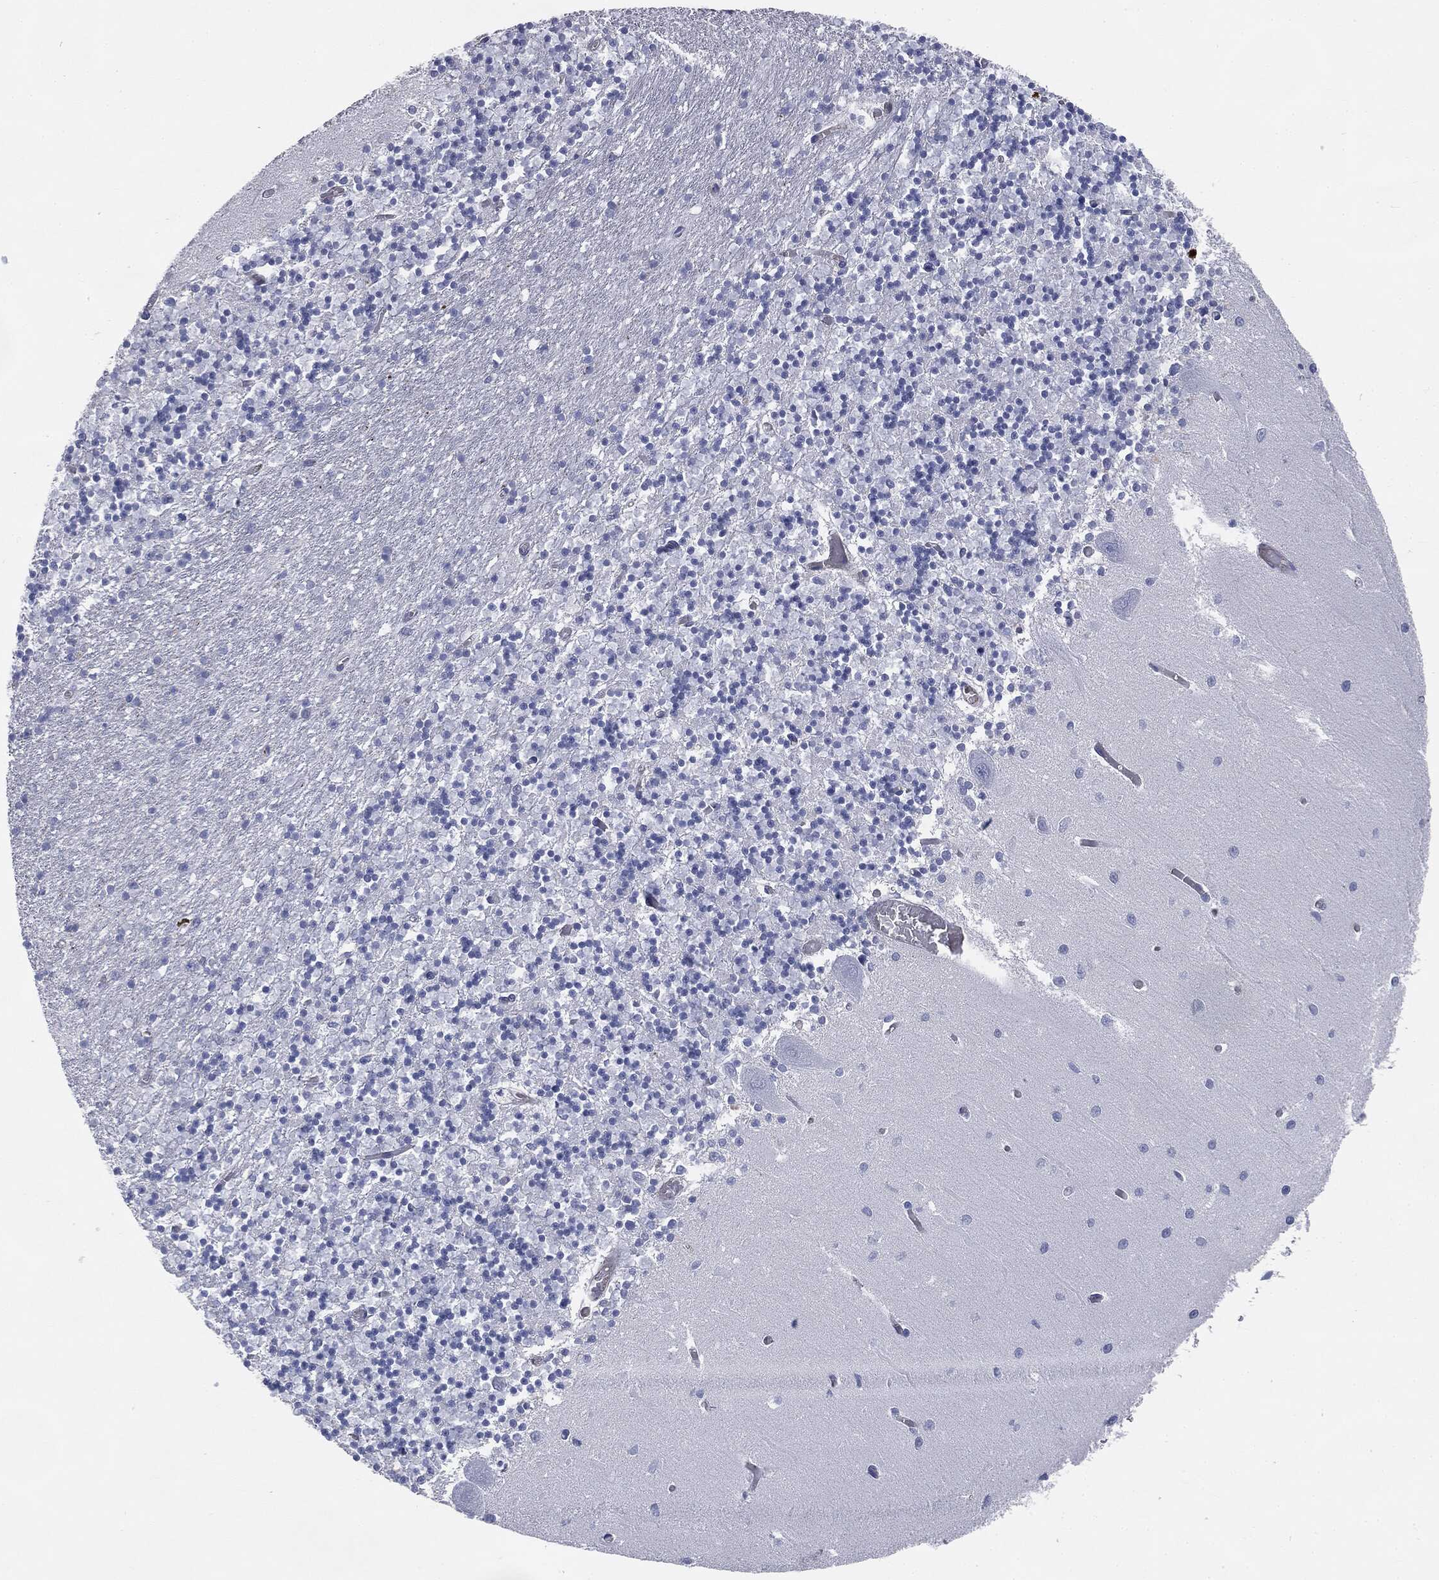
{"staining": {"intensity": "negative", "quantity": "none", "location": "none"}, "tissue": "cerebellum", "cell_type": "Cells in granular layer", "image_type": "normal", "snomed": [{"axis": "morphology", "description": "Normal tissue, NOS"}, {"axis": "topography", "description": "Cerebellum"}], "caption": "DAB (3,3'-diaminobenzidine) immunohistochemical staining of normal cerebellum demonstrates no significant staining in cells in granular layer.", "gene": "MUC5AC", "patient": {"sex": "female", "age": 64}}